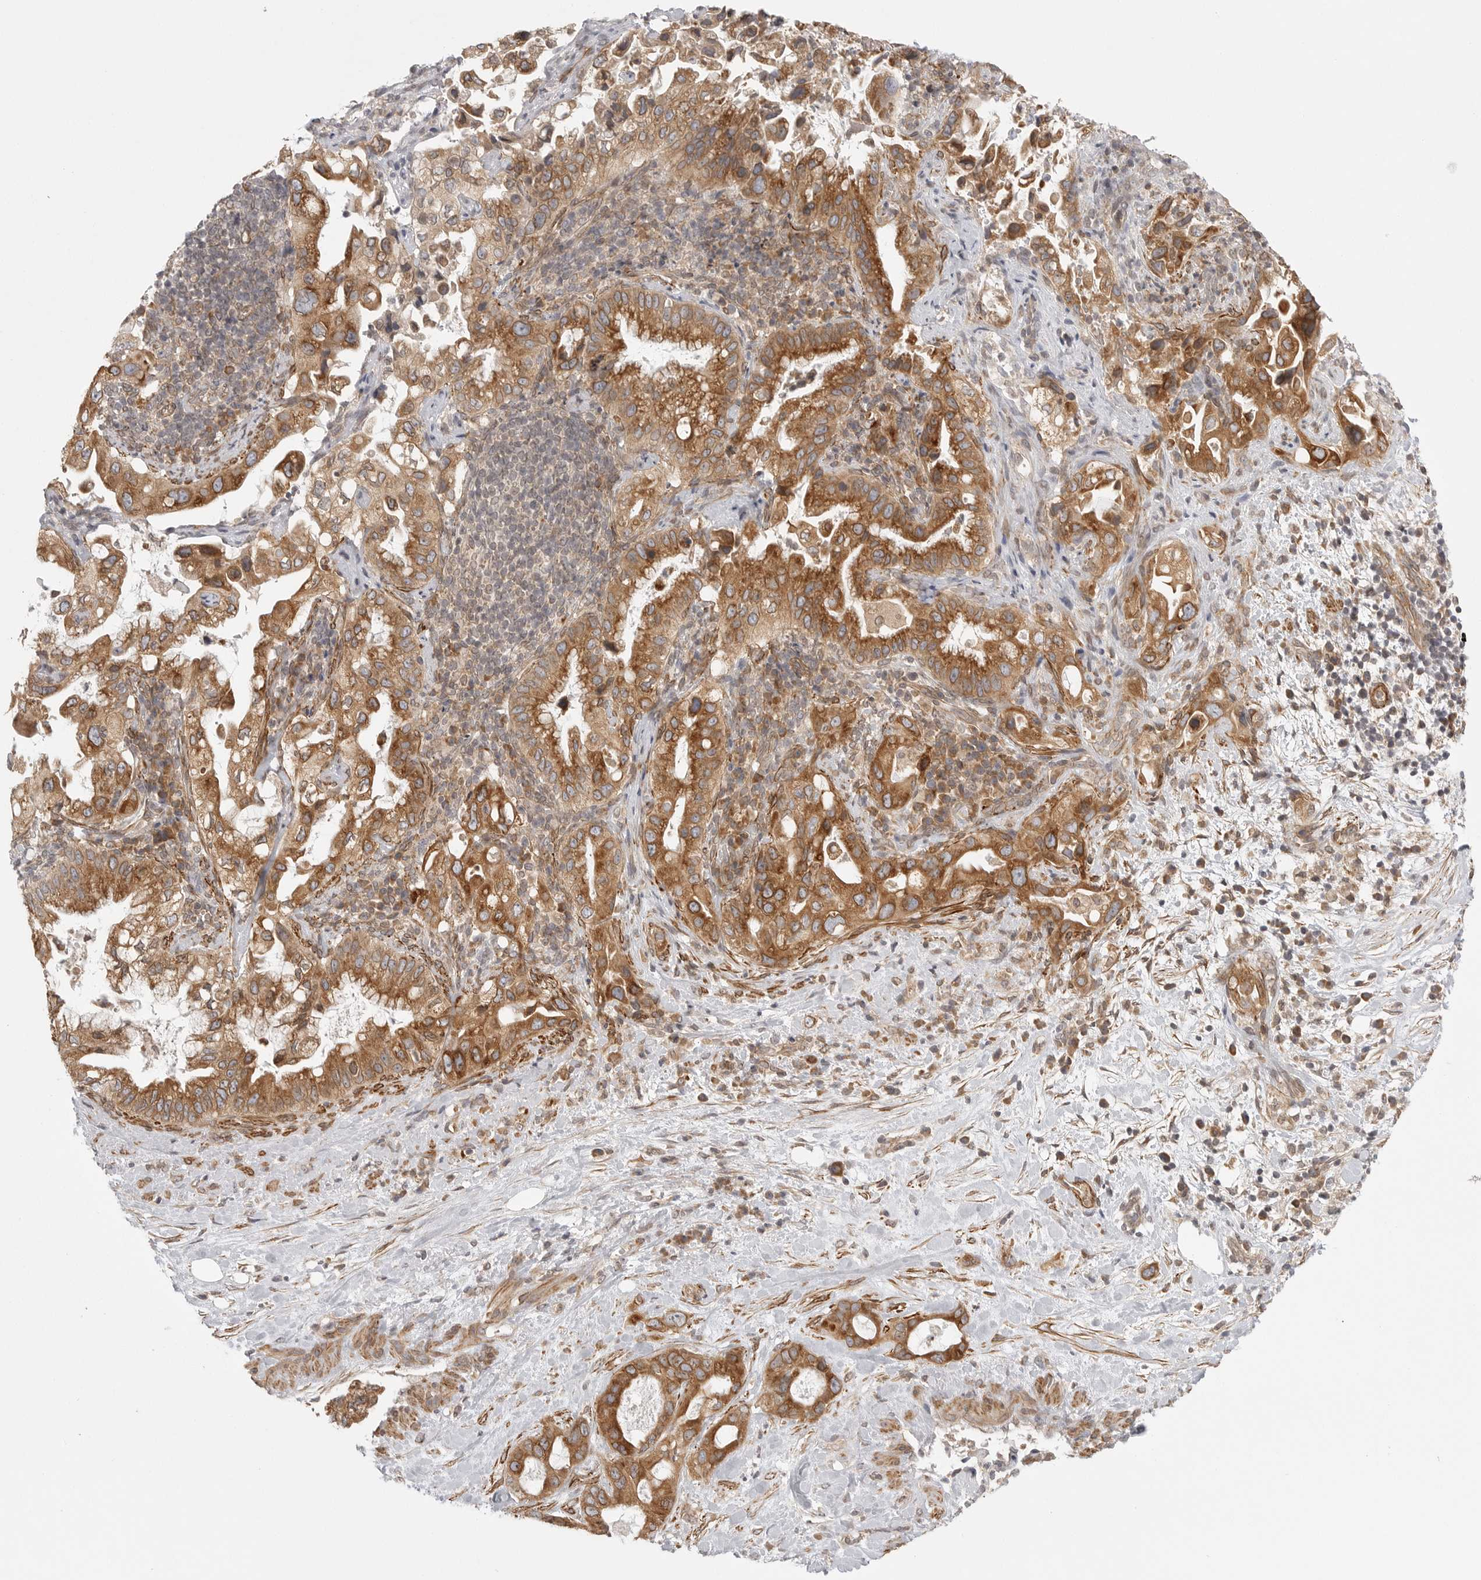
{"staining": {"intensity": "moderate", "quantity": ">75%", "location": "cytoplasmic/membranous"}, "tissue": "pancreatic cancer", "cell_type": "Tumor cells", "image_type": "cancer", "snomed": [{"axis": "morphology", "description": "Inflammation, NOS"}, {"axis": "morphology", "description": "Adenocarcinoma, NOS"}, {"axis": "topography", "description": "Pancreas"}], "caption": "Brown immunohistochemical staining in human pancreatic adenocarcinoma demonstrates moderate cytoplasmic/membranous staining in approximately >75% of tumor cells.", "gene": "CERS2", "patient": {"sex": "female", "age": 56}}